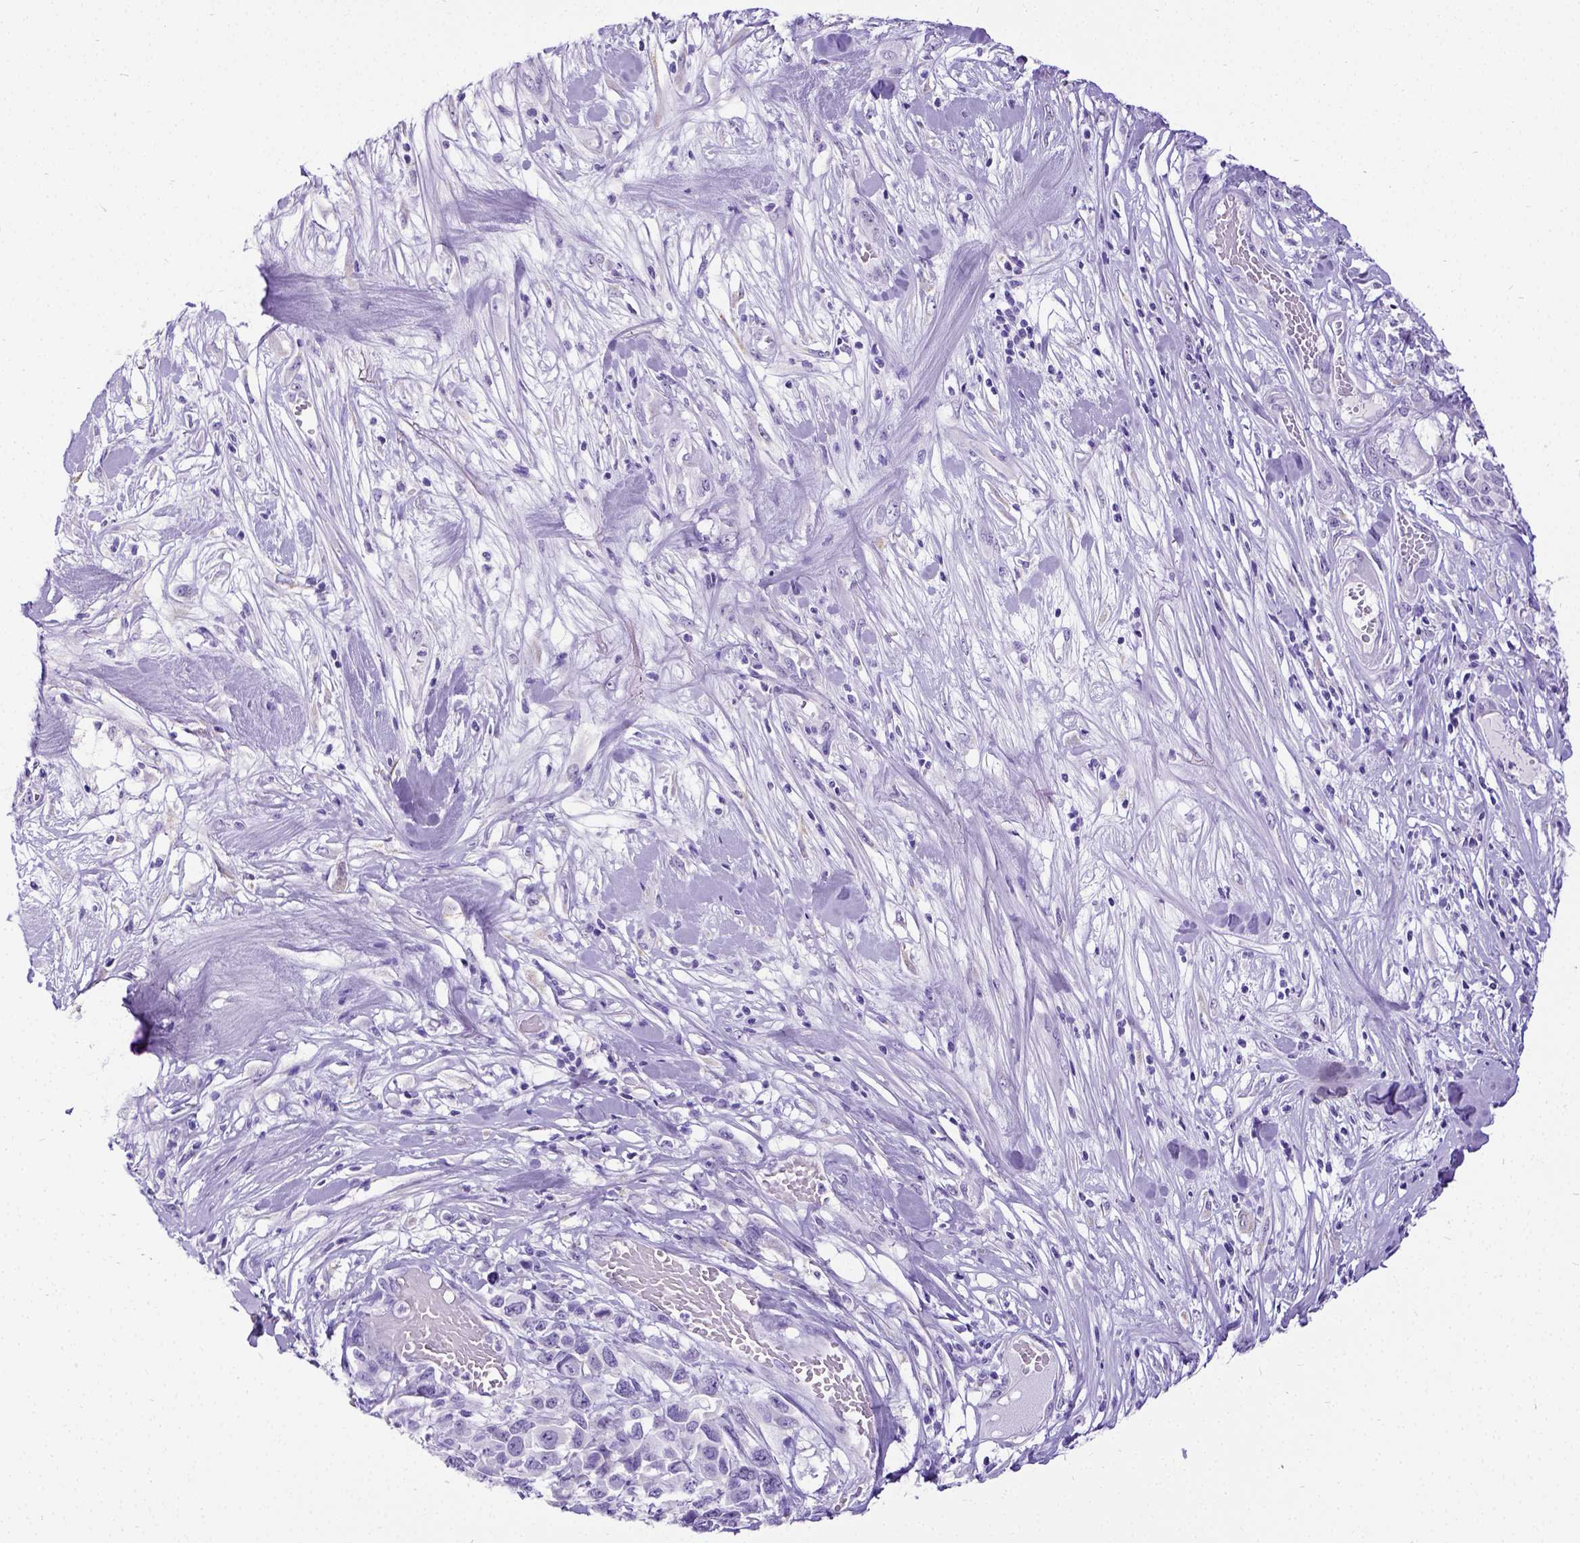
{"staining": {"intensity": "negative", "quantity": "none", "location": "none"}, "tissue": "melanoma", "cell_type": "Tumor cells", "image_type": "cancer", "snomed": [{"axis": "morphology", "description": "Malignant melanoma, Metastatic site"}, {"axis": "topography", "description": "Skin"}], "caption": "Immunohistochemical staining of human melanoma demonstrates no significant staining in tumor cells.", "gene": "SATB2", "patient": {"sex": "male", "age": 84}}